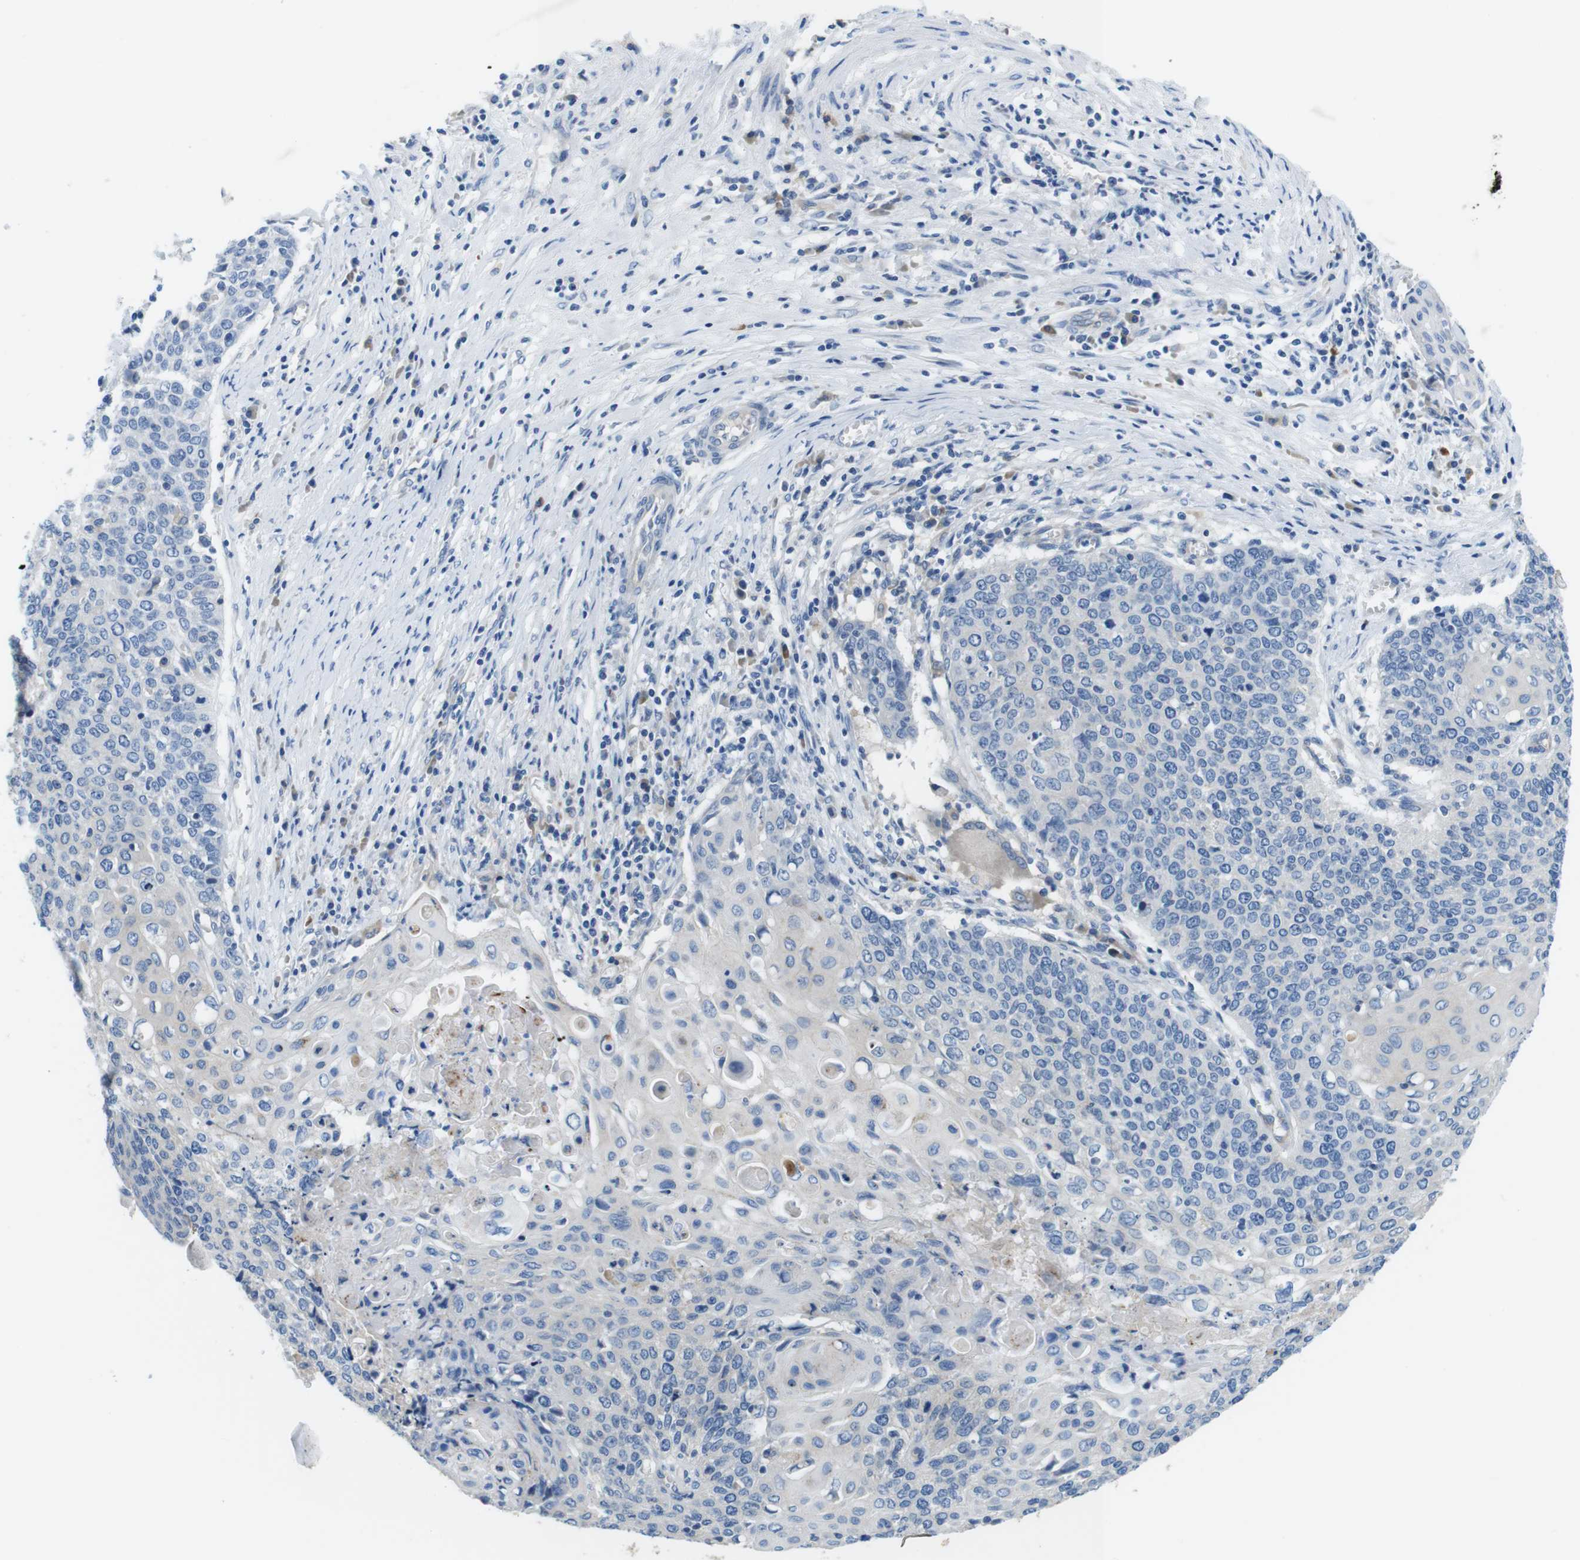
{"staining": {"intensity": "negative", "quantity": "none", "location": "none"}, "tissue": "cervical cancer", "cell_type": "Tumor cells", "image_type": "cancer", "snomed": [{"axis": "morphology", "description": "Squamous cell carcinoma, NOS"}, {"axis": "topography", "description": "Cervix"}], "caption": "The IHC photomicrograph has no significant expression in tumor cells of cervical cancer (squamous cell carcinoma) tissue. Nuclei are stained in blue.", "gene": "DENND4C", "patient": {"sex": "female", "age": 39}}